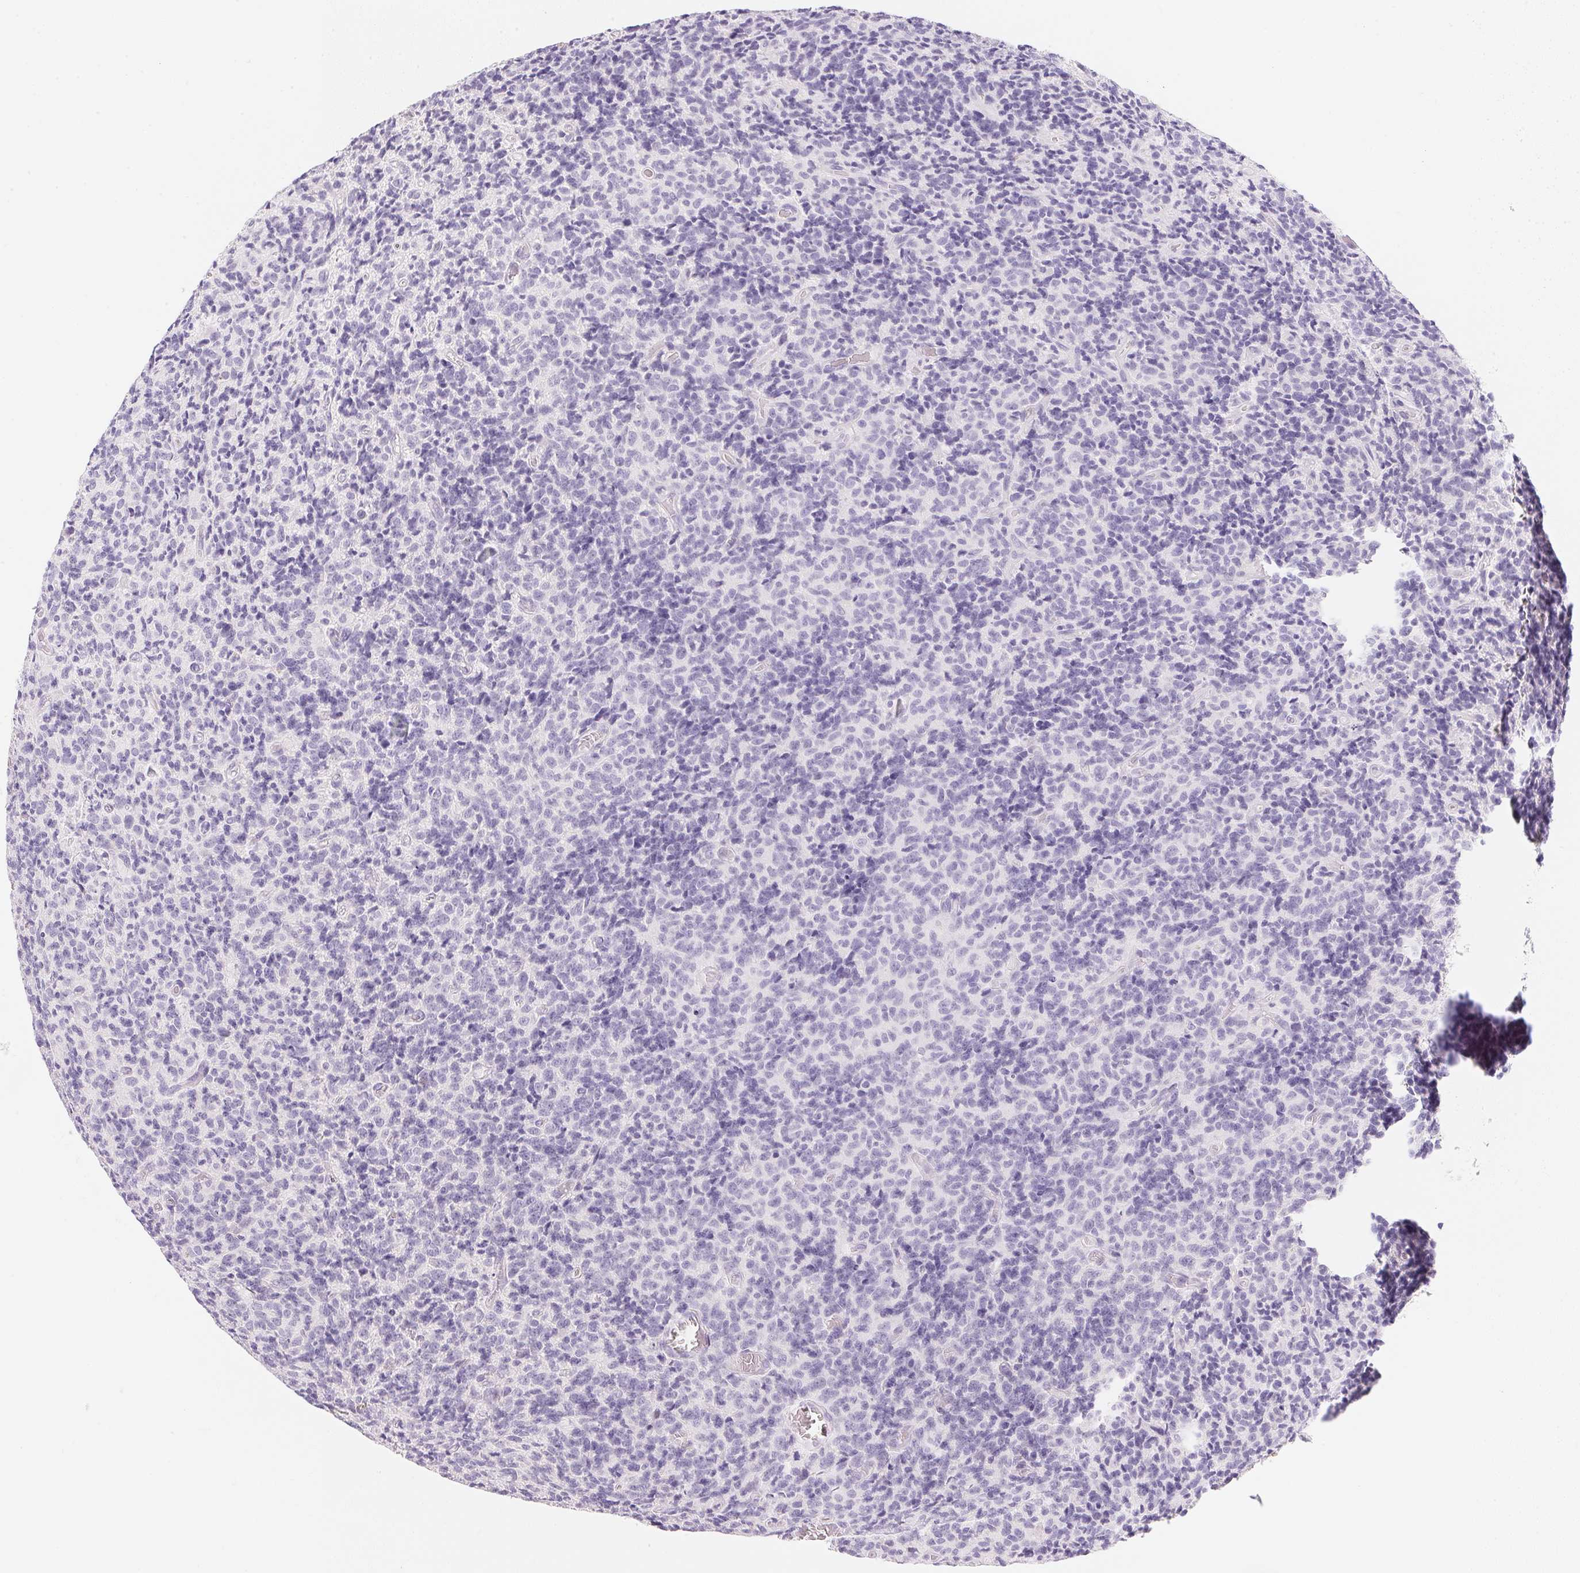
{"staining": {"intensity": "negative", "quantity": "none", "location": "none"}, "tissue": "glioma", "cell_type": "Tumor cells", "image_type": "cancer", "snomed": [{"axis": "morphology", "description": "Glioma, malignant, High grade"}, {"axis": "topography", "description": "Brain"}], "caption": "A high-resolution image shows immunohistochemistry (IHC) staining of malignant glioma (high-grade), which exhibits no significant expression in tumor cells.", "gene": "ACP3", "patient": {"sex": "male", "age": 76}}